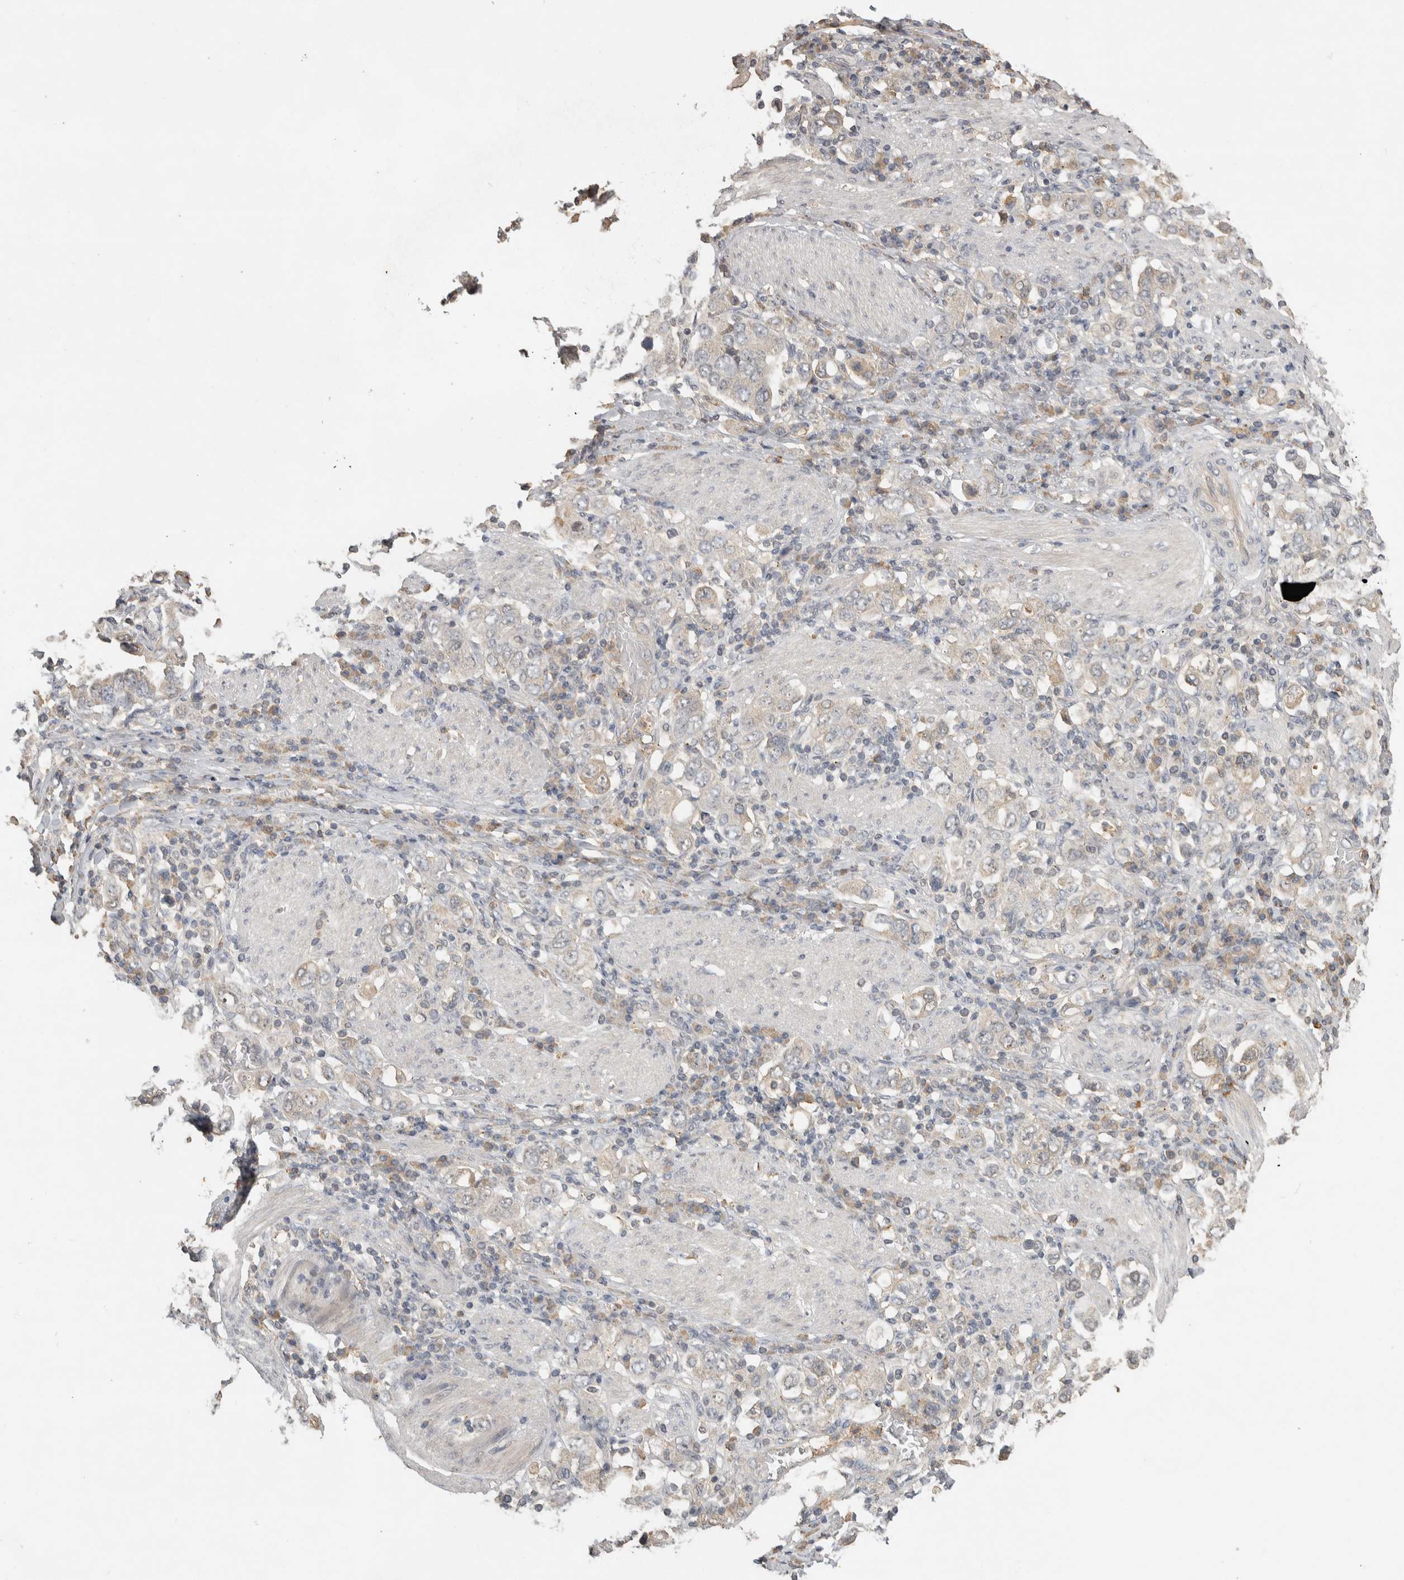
{"staining": {"intensity": "weak", "quantity": "<25%", "location": "cytoplasmic/membranous"}, "tissue": "stomach cancer", "cell_type": "Tumor cells", "image_type": "cancer", "snomed": [{"axis": "morphology", "description": "Adenocarcinoma, NOS"}, {"axis": "topography", "description": "Stomach, upper"}], "caption": "Stomach cancer stained for a protein using IHC demonstrates no expression tumor cells.", "gene": "EIF3H", "patient": {"sex": "male", "age": 62}}